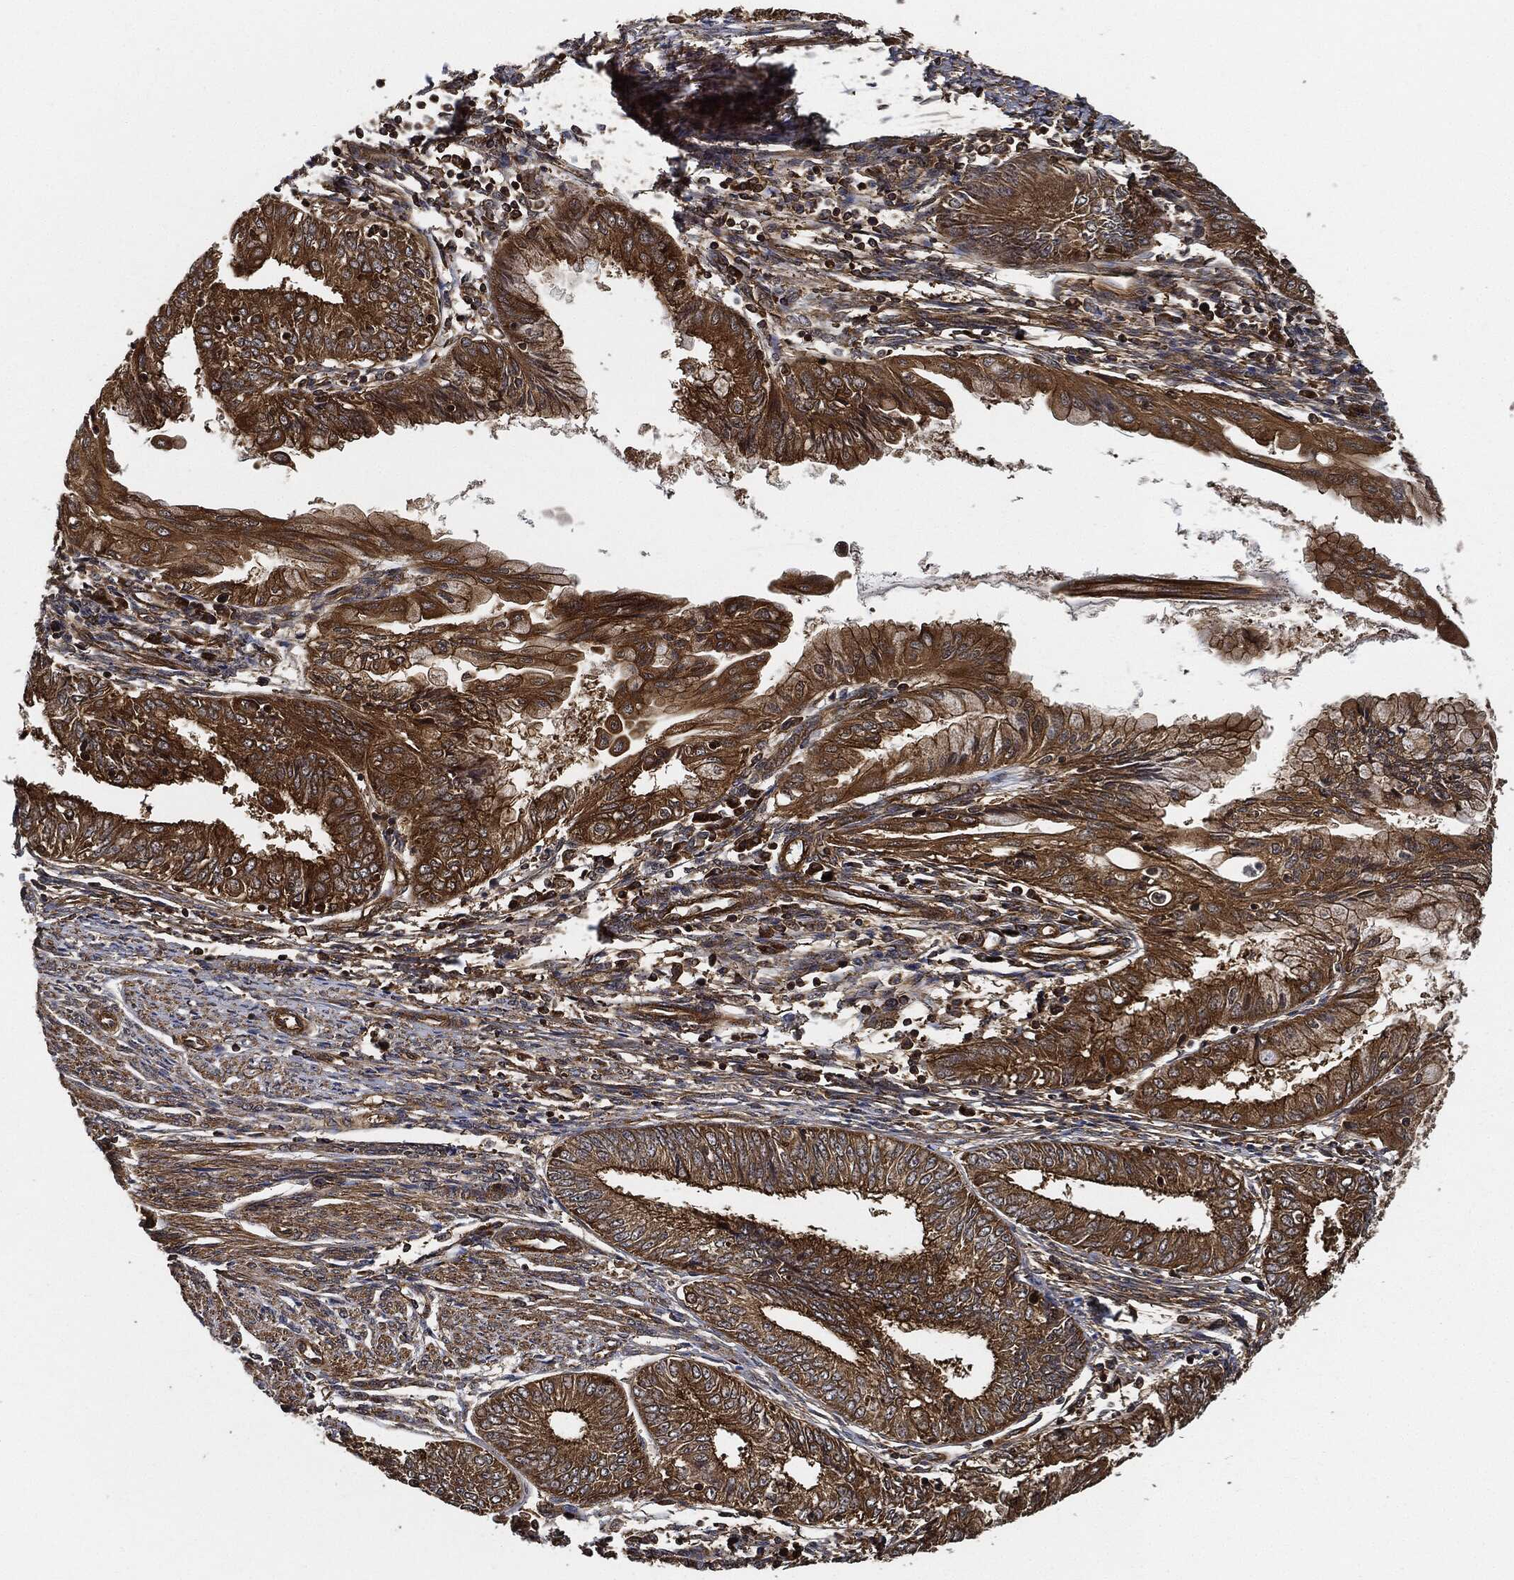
{"staining": {"intensity": "strong", "quantity": ">75%", "location": "cytoplasmic/membranous"}, "tissue": "endometrial cancer", "cell_type": "Tumor cells", "image_type": "cancer", "snomed": [{"axis": "morphology", "description": "Adenocarcinoma, NOS"}, {"axis": "topography", "description": "Endometrium"}], "caption": "Protein expression by immunohistochemistry (IHC) exhibits strong cytoplasmic/membranous positivity in about >75% of tumor cells in endometrial cancer.", "gene": "CEP290", "patient": {"sex": "female", "age": 68}}